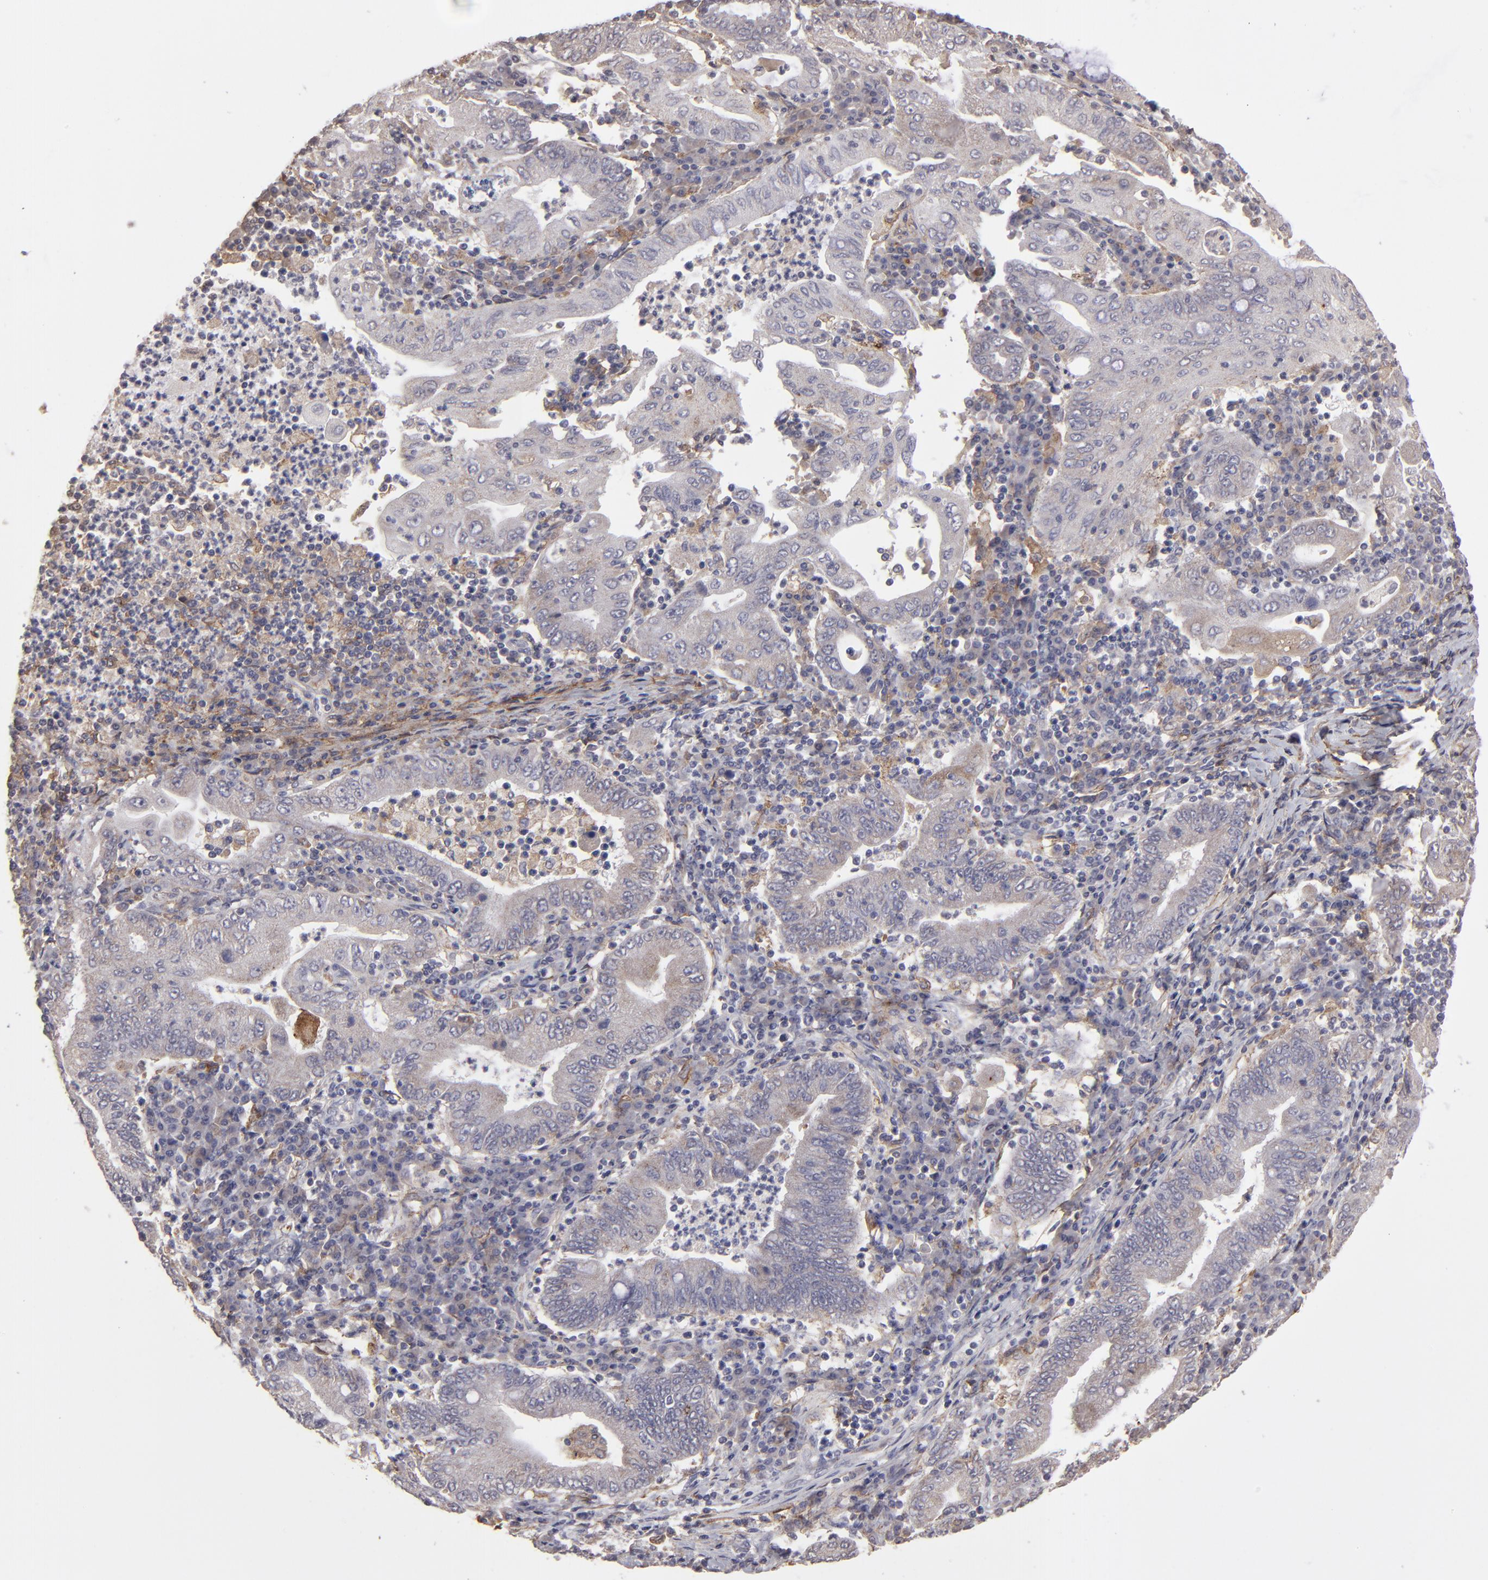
{"staining": {"intensity": "weak", "quantity": "<25%", "location": "cytoplasmic/membranous"}, "tissue": "stomach cancer", "cell_type": "Tumor cells", "image_type": "cancer", "snomed": [{"axis": "morphology", "description": "Normal tissue, NOS"}, {"axis": "morphology", "description": "Adenocarcinoma, NOS"}, {"axis": "topography", "description": "Esophagus"}, {"axis": "topography", "description": "Stomach, upper"}, {"axis": "topography", "description": "Peripheral nerve tissue"}], "caption": "Histopathology image shows no protein expression in tumor cells of adenocarcinoma (stomach) tissue.", "gene": "ITGB5", "patient": {"sex": "male", "age": 62}}